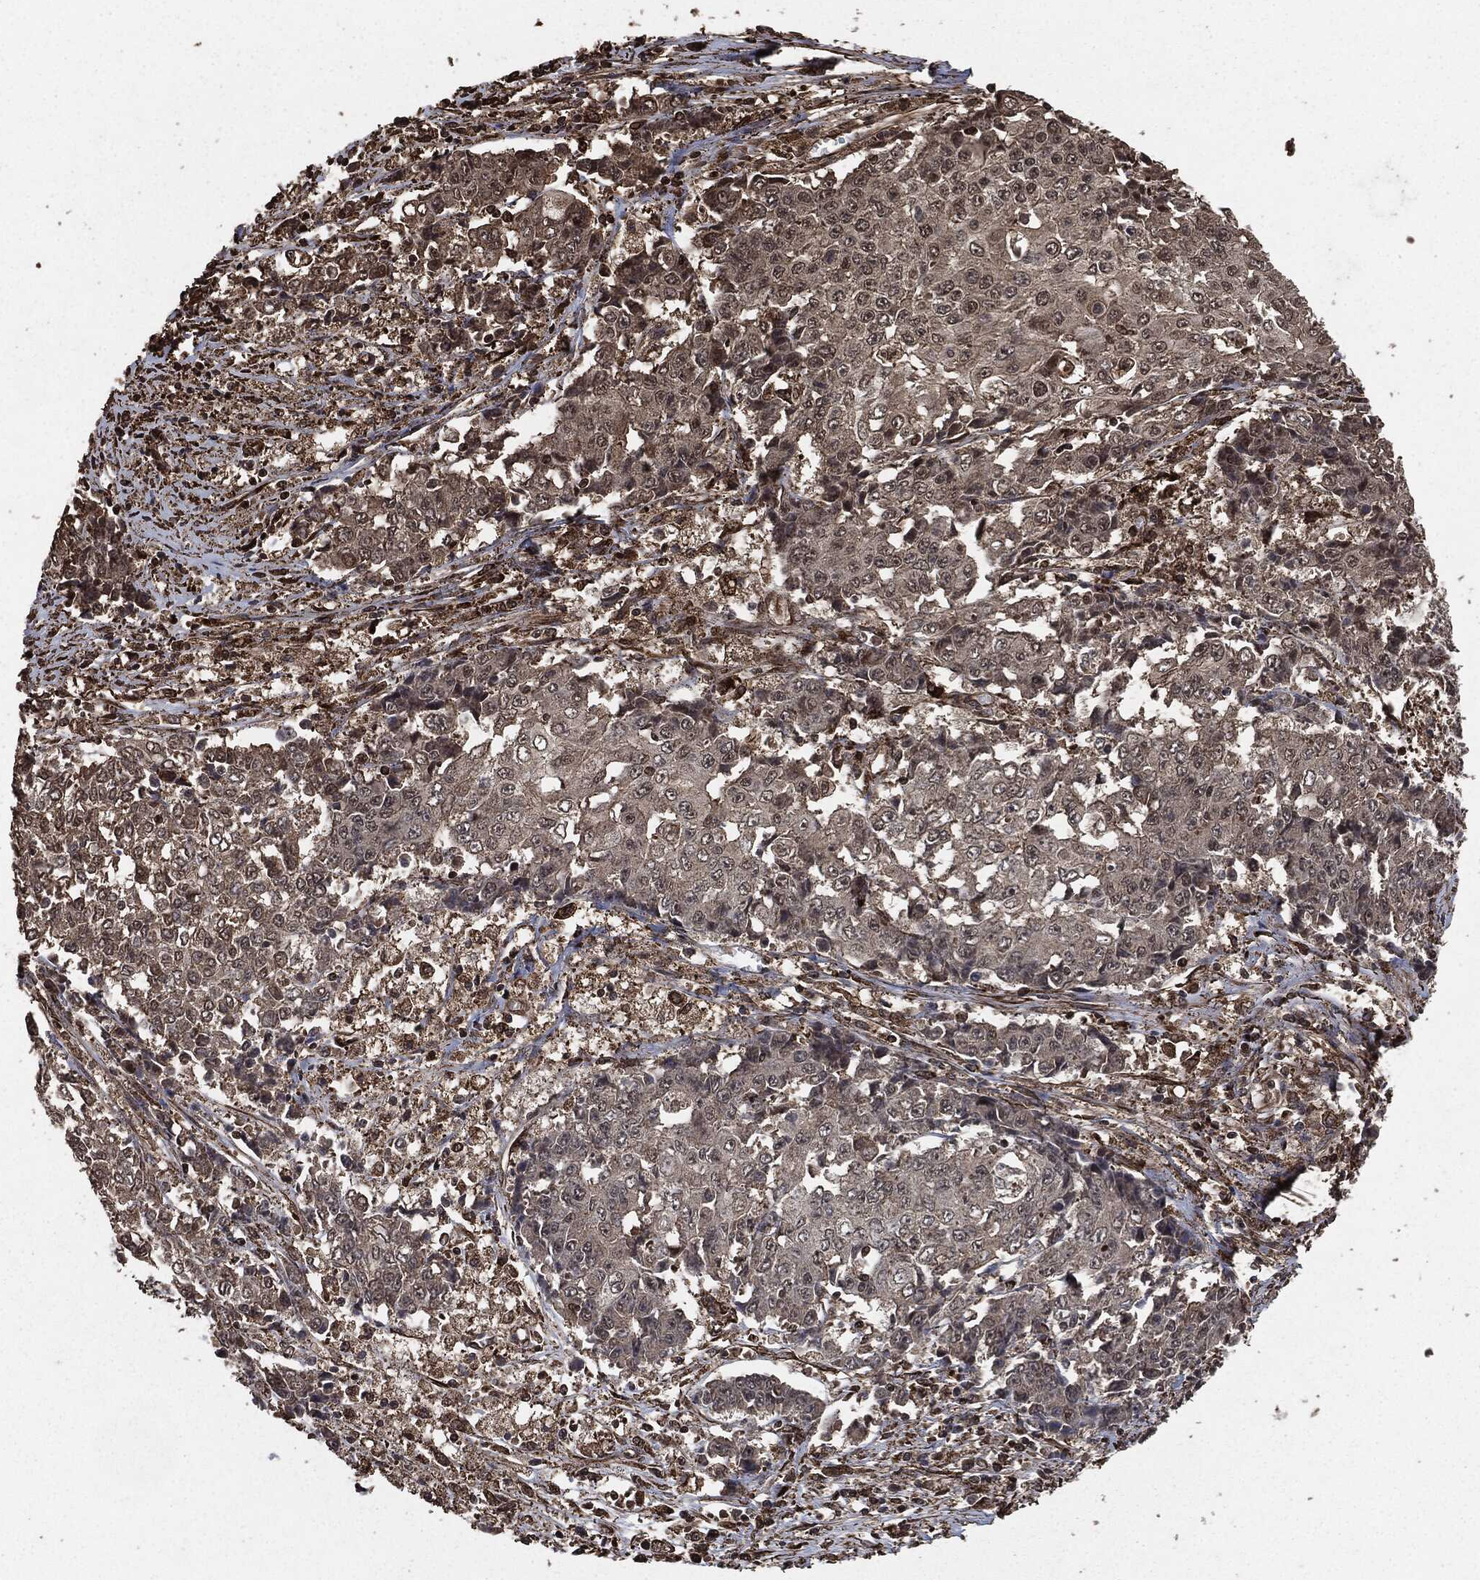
{"staining": {"intensity": "weak", "quantity": "<25%", "location": "cytoplasmic/membranous"}, "tissue": "ovarian cancer", "cell_type": "Tumor cells", "image_type": "cancer", "snomed": [{"axis": "morphology", "description": "Carcinoma, endometroid"}, {"axis": "topography", "description": "Ovary"}], "caption": "This micrograph is of ovarian cancer stained with immunohistochemistry to label a protein in brown with the nuclei are counter-stained blue. There is no expression in tumor cells. (Stains: DAB (3,3'-diaminobenzidine) immunohistochemistry (IHC) with hematoxylin counter stain, Microscopy: brightfield microscopy at high magnification).", "gene": "EGFR", "patient": {"sex": "female", "age": 42}}